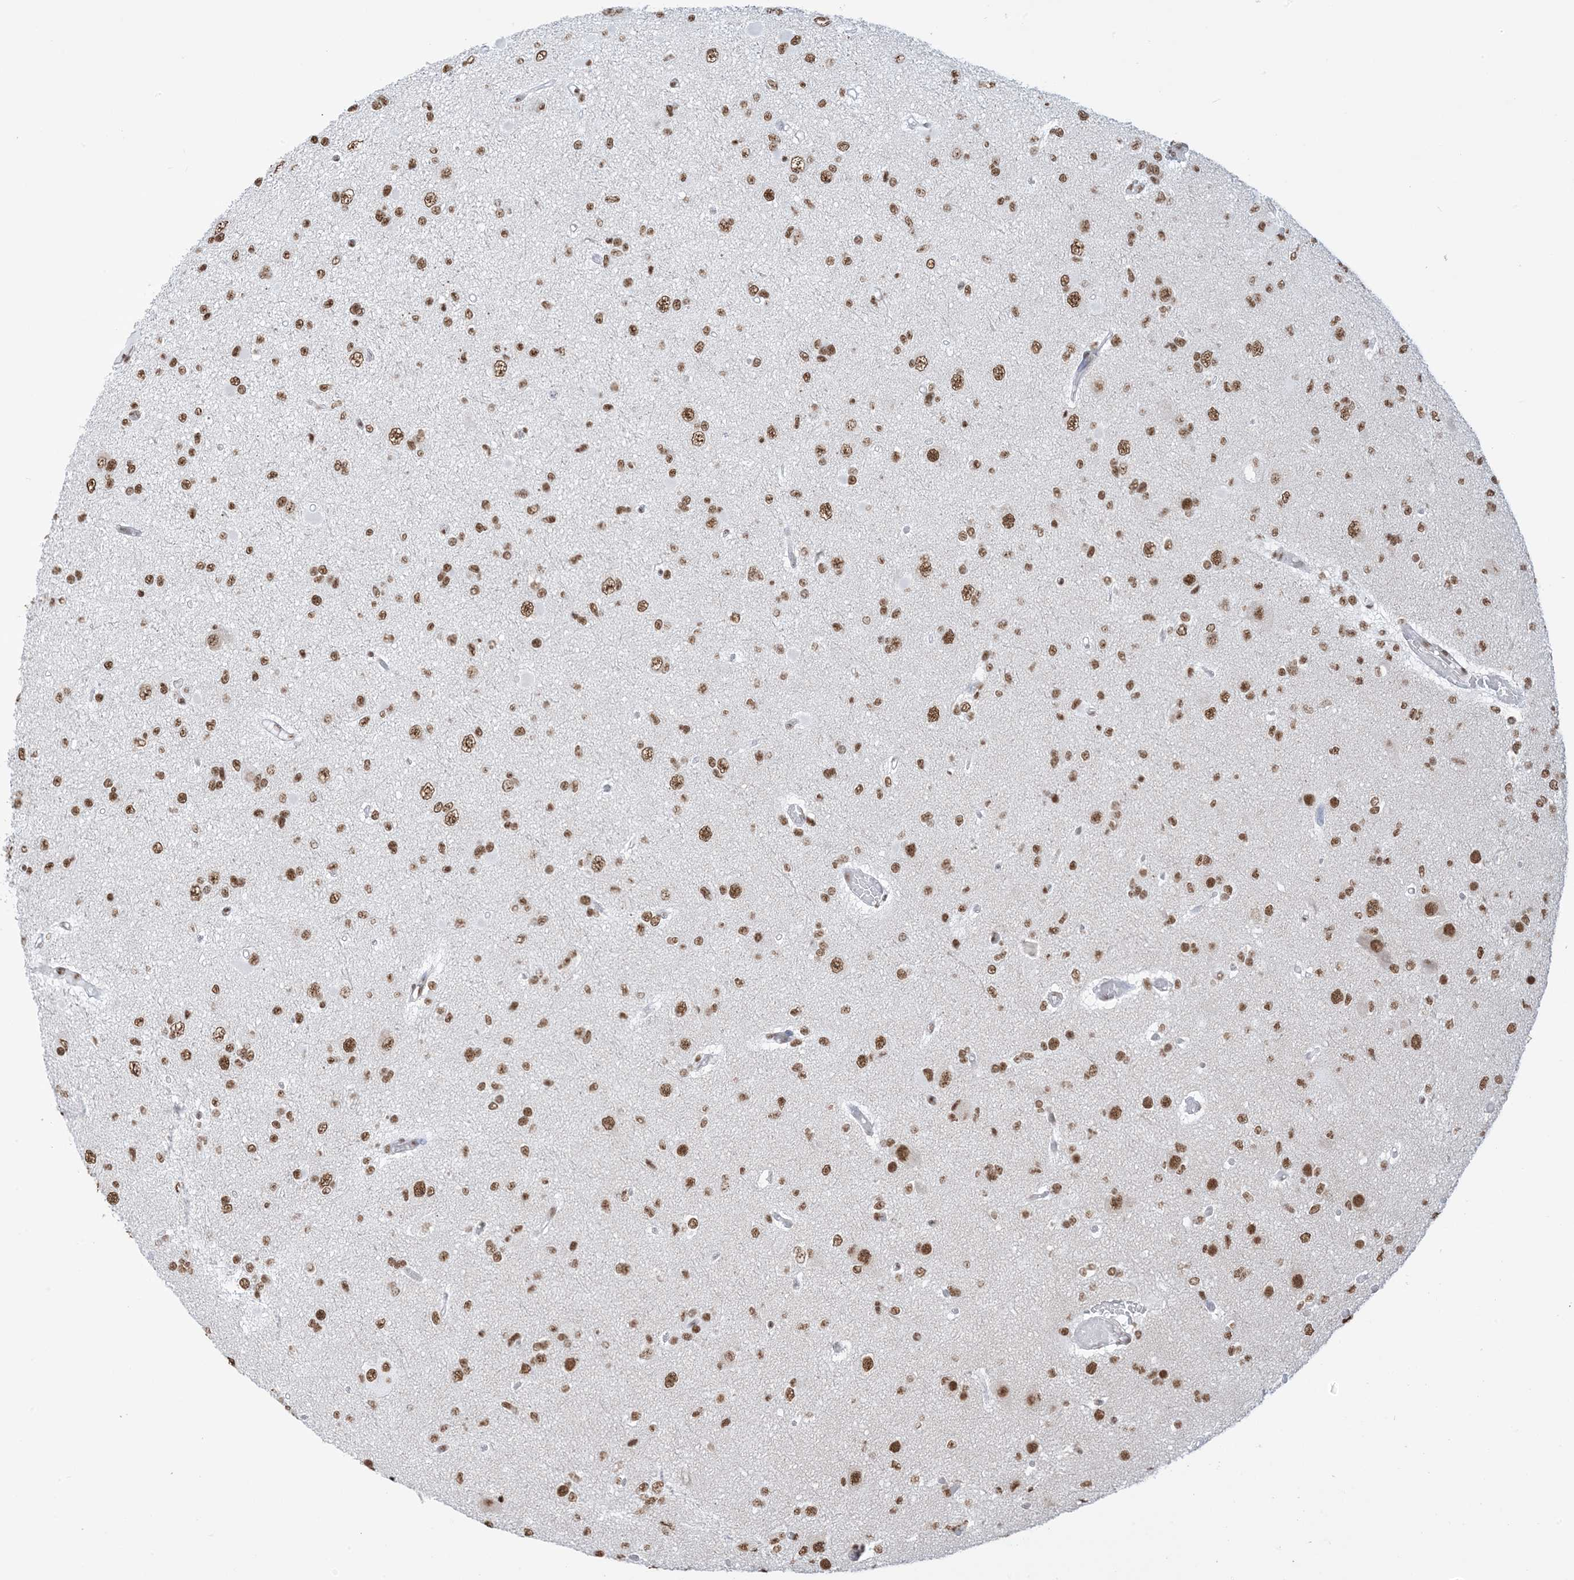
{"staining": {"intensity": "moderate", "quantity": ">75%", "location": "nuclear"}, "tissue": "glioma", "cell_type": "Tumor cells", "image_type": "cancer", "snomed": [{"axis": "morphology", "description": "Glioma, malignant, Low grade"}, {"axis": "topography", "description": "Brain"}], "caption": "About >75% of tumor cells in human glioma show moderate nuclear protein expression as visualized by brown immunohistochemical staining.", "gene": "ZNF792", "patient": {"sex": "female", "age": 22}}